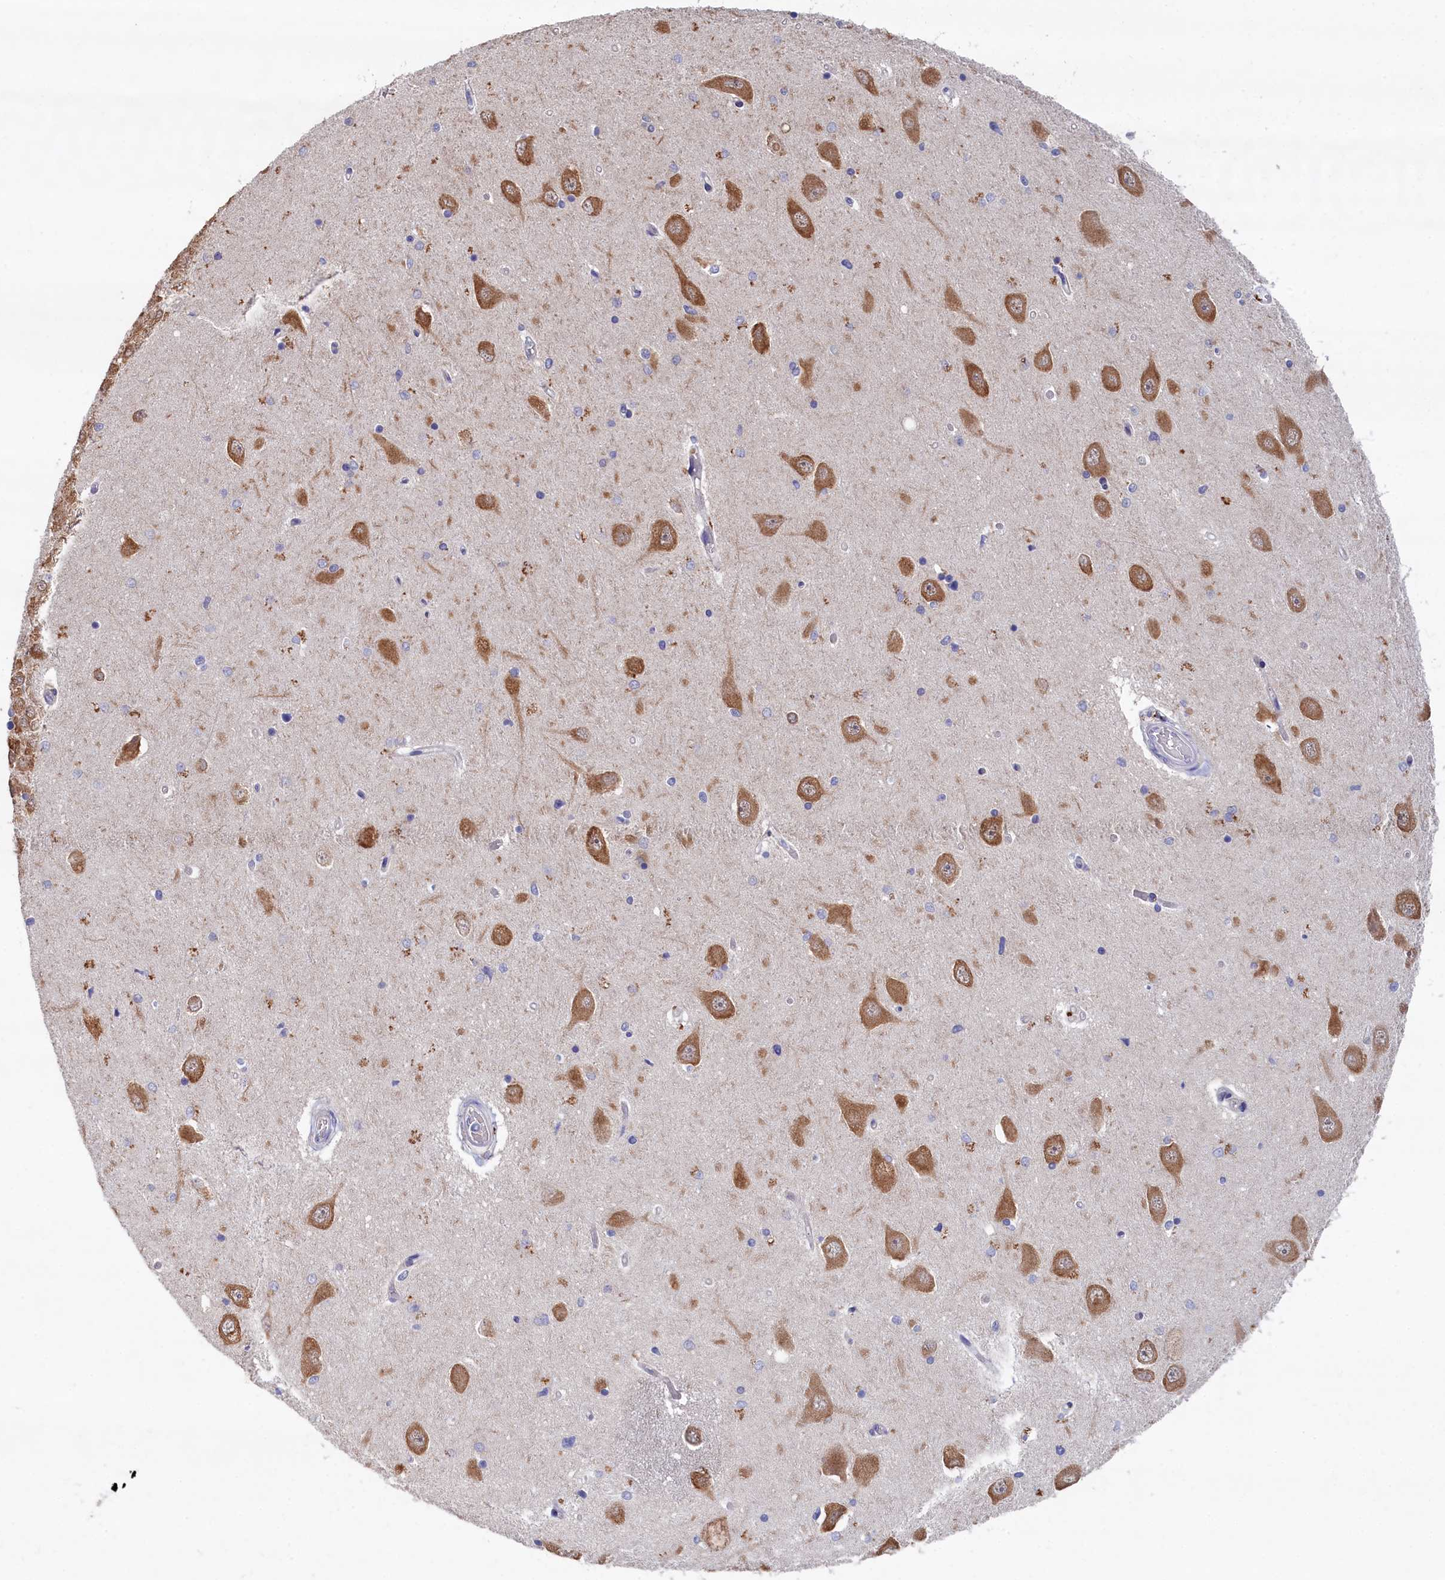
{"staining": {"intensity": "negative", "quantity": "none", "location": "none"}, "tissue": "hippocampus", "cell_type": "Glial cells", "image_type": "normal", "snomed": [{"axis": "morphology", "description": "Normal tissue, NOS"}, {"axis": "topography", "description": "Hippocampus"}], "caption": "Glial cells show no significant staining in benign hippocampus. Nuclei are stained in blue.", "gene": "CELF5", "patient": {"sex": "male", "age": 45}}